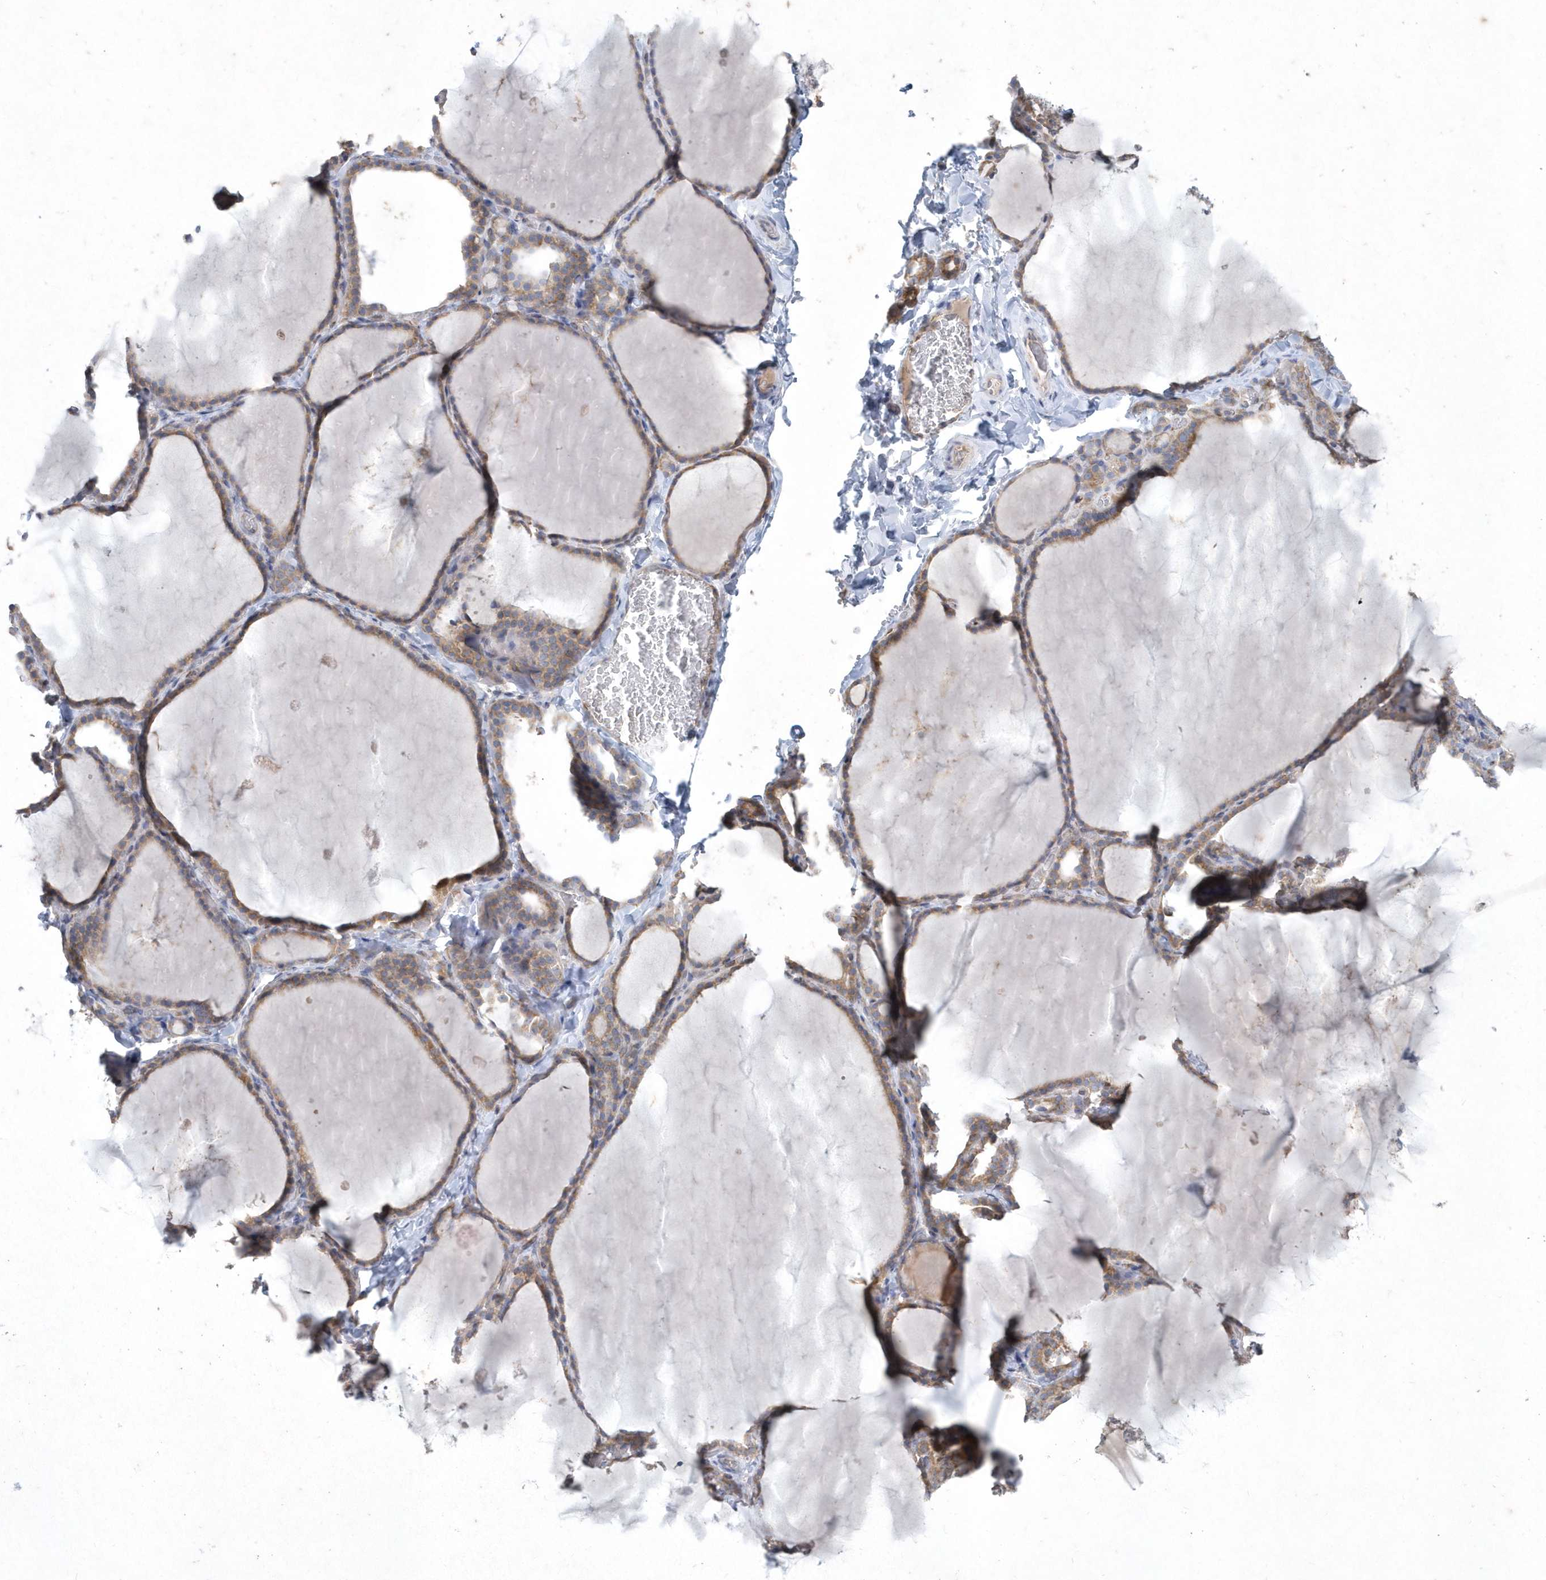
{"staining": {"intensity": "moderate", "quantity": ">75%", "location": "cytoplasmic/membranous"}, "tissue": "thyroid gland", "cell_type": "Glandular cells", "image_type": "normal", "snomed": [{"axis": "morphology", "description": "Normal tissue, NOS"}, {"axis": "topography", "description": "Thyroid gland"}], "caption": "Immunohistochemical staining of normal thyroid gland shows >75% levels of moderate cytoplasmic/membranous protein expression in about >75% of glandular cells.", "gene": "DGAT1", "patient": {"sex": "female", "age": 22}}